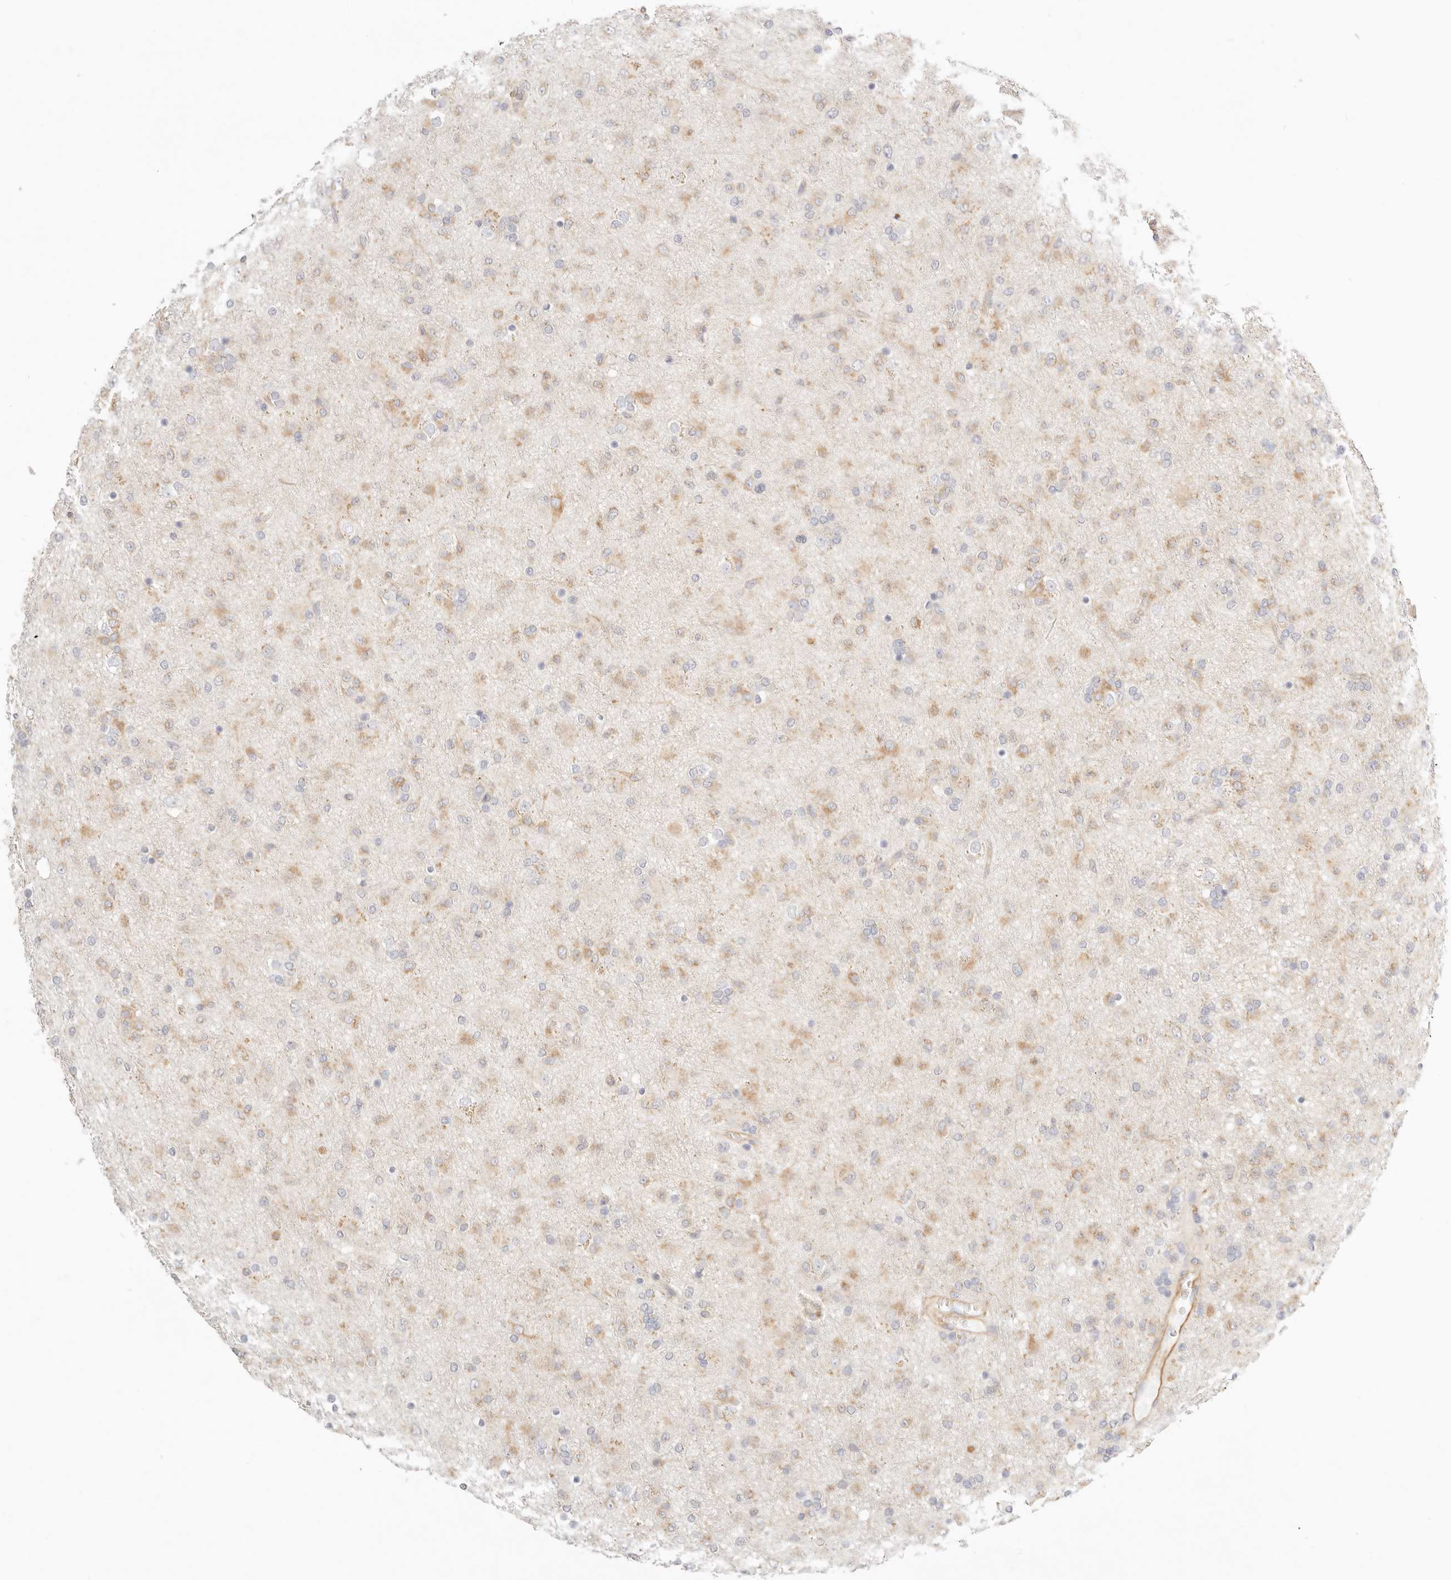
{"staining": {"intensity": "moderate", "quantity": "25%-75%", "location": "cytoplasmic/membranous"}, "tissue": "glioma", "cell_type": "Tumor cells", "image_type": "cancer", "snomed": [{"axis": "morphology", "description": "Glioma, malignant, Low grade"}, {"axis": "topography", "description": "Brain"}], "caption": "Tumor cells exhibit medium levels of moderate cytoplasmic/membranous expression in approximately 25%-75% of cells in low-grade glioma (malignant). (Stains: DAB (3,3'-diaminobenzidine) in brown, nuclei in blue, Microscopy: brightfield microscopy at high magnification).", "gene": "ZC3H11A", "patient": {"sex": "male", "age": 65}}